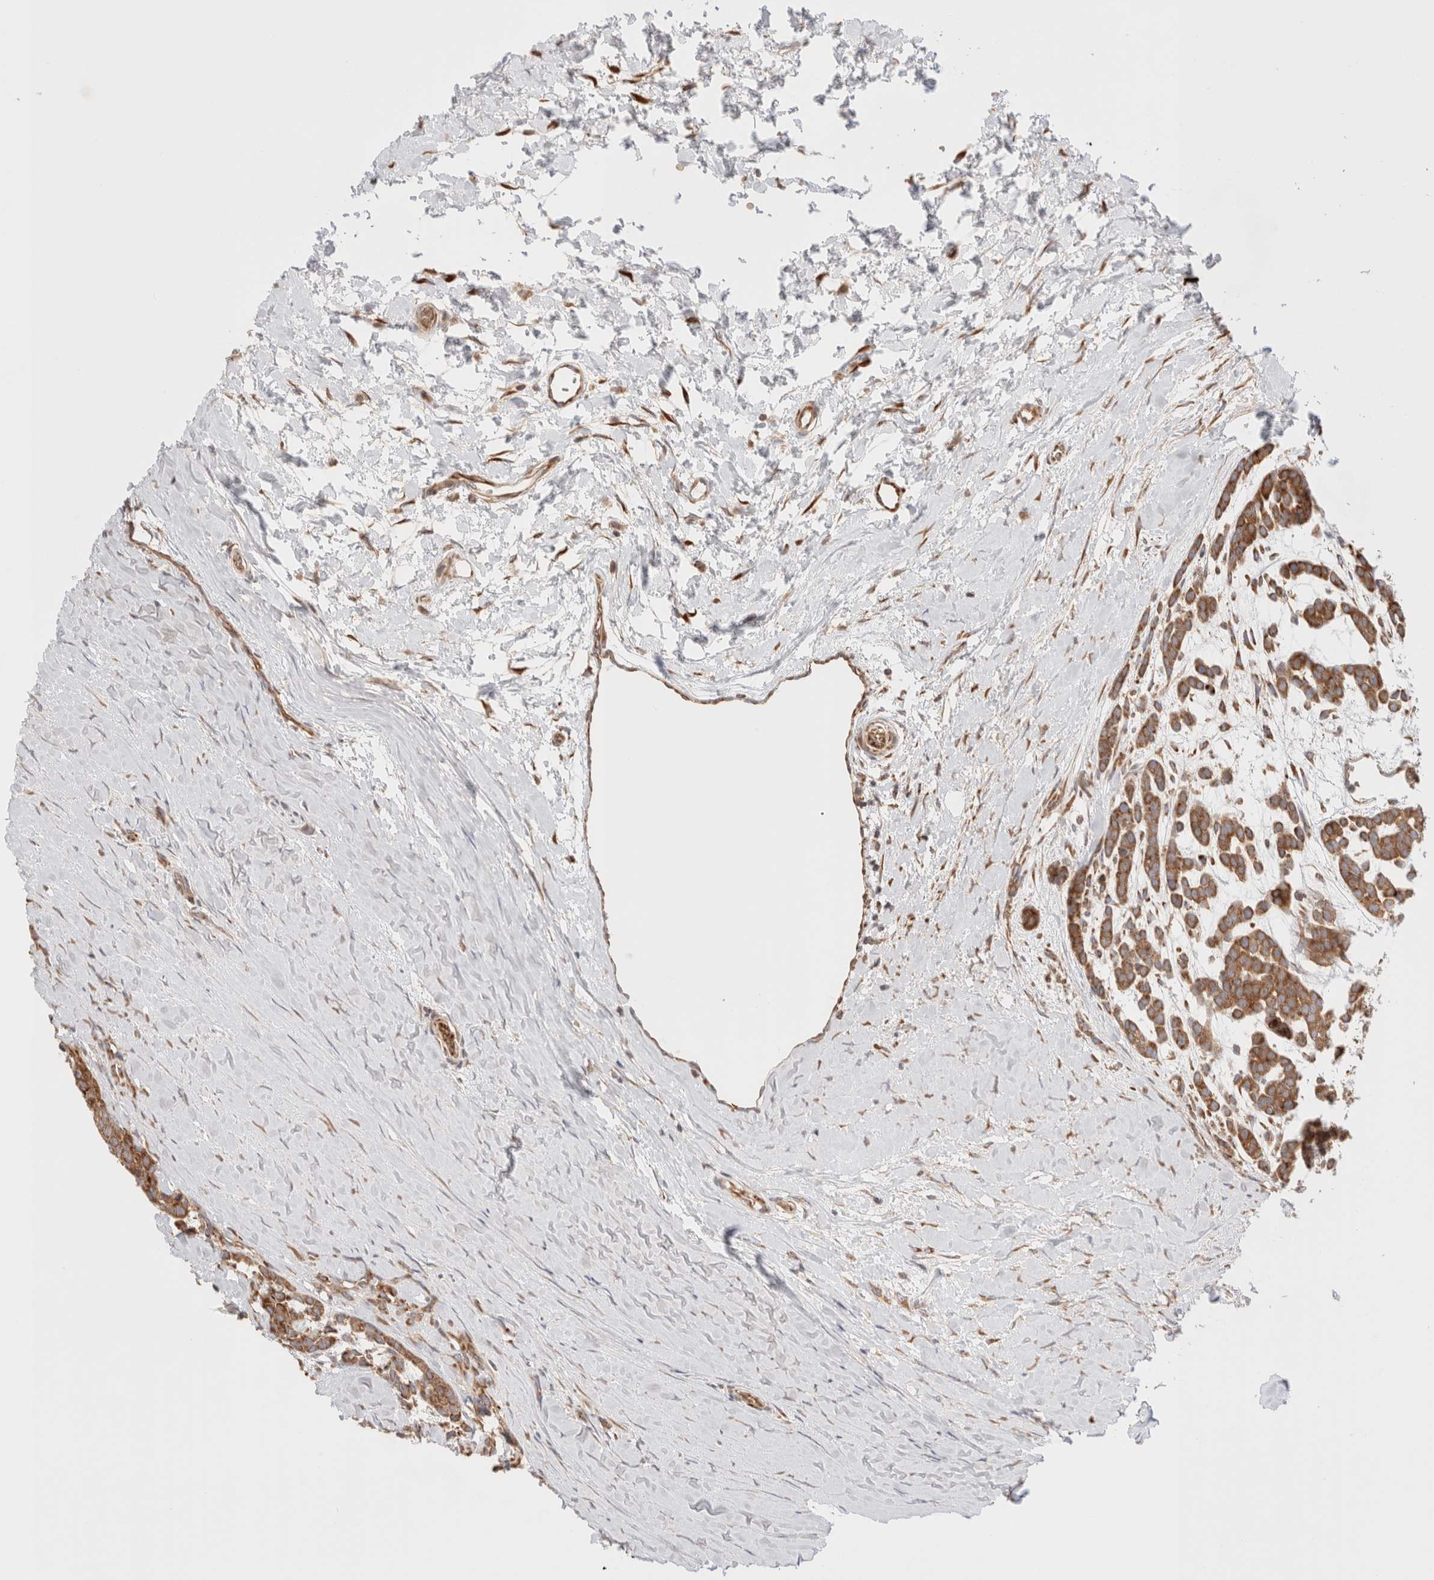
{"staining": {"intensity": "moderate", "quantity": ">75%", "location": "cytoplasmic/membranous"}, "tissue": "head and neck cancer", "cell_type": "Tumor cells", "image_type": "cancer", "snomed": [{"axis": "morphology", "description": "Adenocarcinoma, NOS"}, {"axis": "morphology", "description": "Adenoma, NOS"}, {"axis": "topography", "description": "Head-Neck"}], "caption": "Immunohistochemistry image of head and neck adenocarcinoma stained for a protein (brown), which reveals medium levels of moderate cytoplasmic/membranous staining in about >75% of tumor cells.", "gene": "UTS2B", "patient": {"sex": "female", "age": 55}}